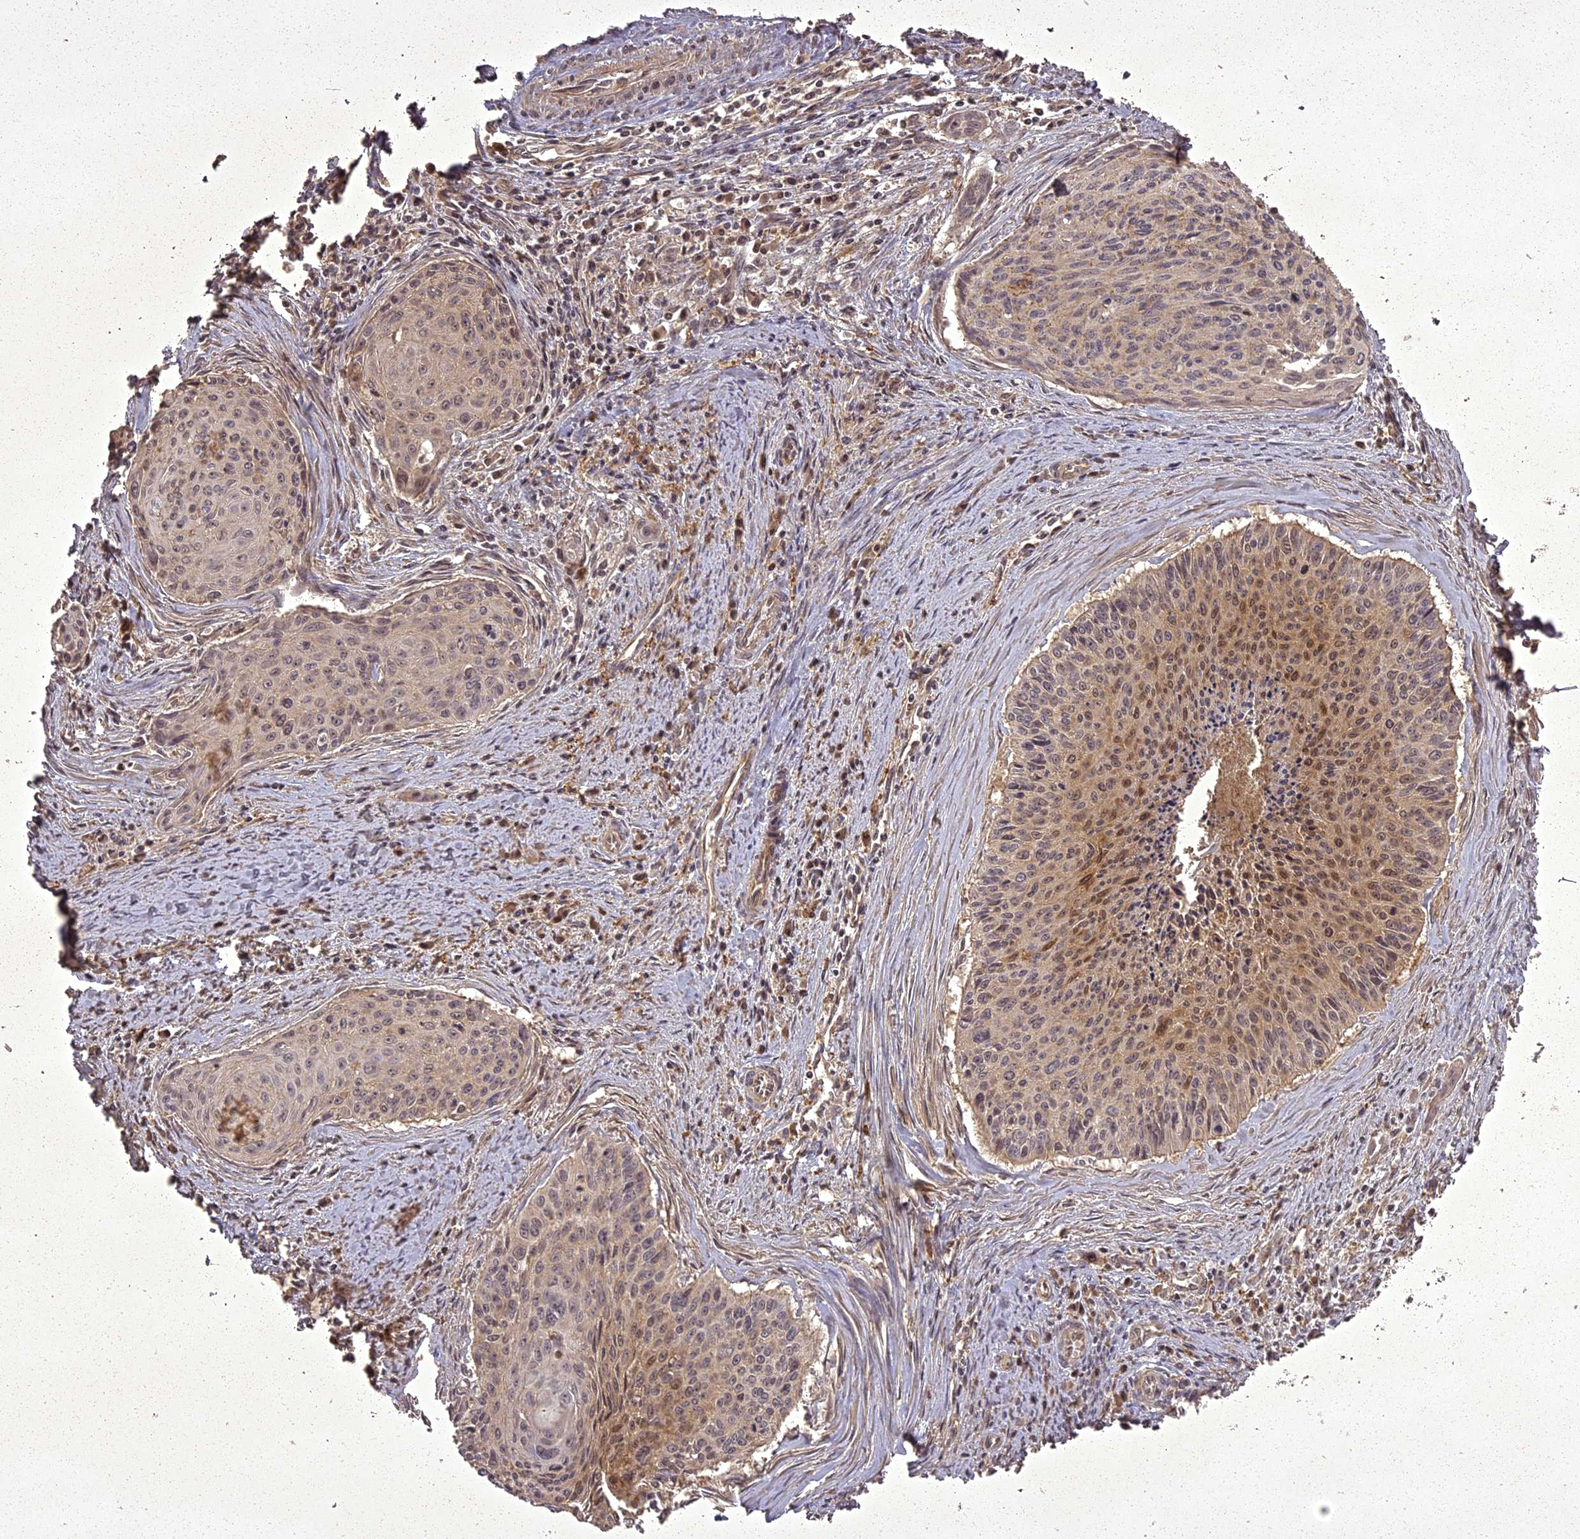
{"staining": {"intensity": "moderate", "quantity": "<25%", "location": "cytoplasmic/membranous,nuclear"}, "tissue": "cervical cancer", "cell_type": "Tumor cells", "image_type": "cancer", "snomed": [{"axis": "morphology", "description": "Squamous cell carcinoma, NOS"}, {"axis": "topography", "description": "Cervix"}], "caption": "Moderate cytoplasmic/membranous and nuclear positivity is appreciated in approximately <25% of tumor cells in cervical squamous cell carcinoma.", "gene": "ING5", "patient": {"sex": "female", "age": 55}}